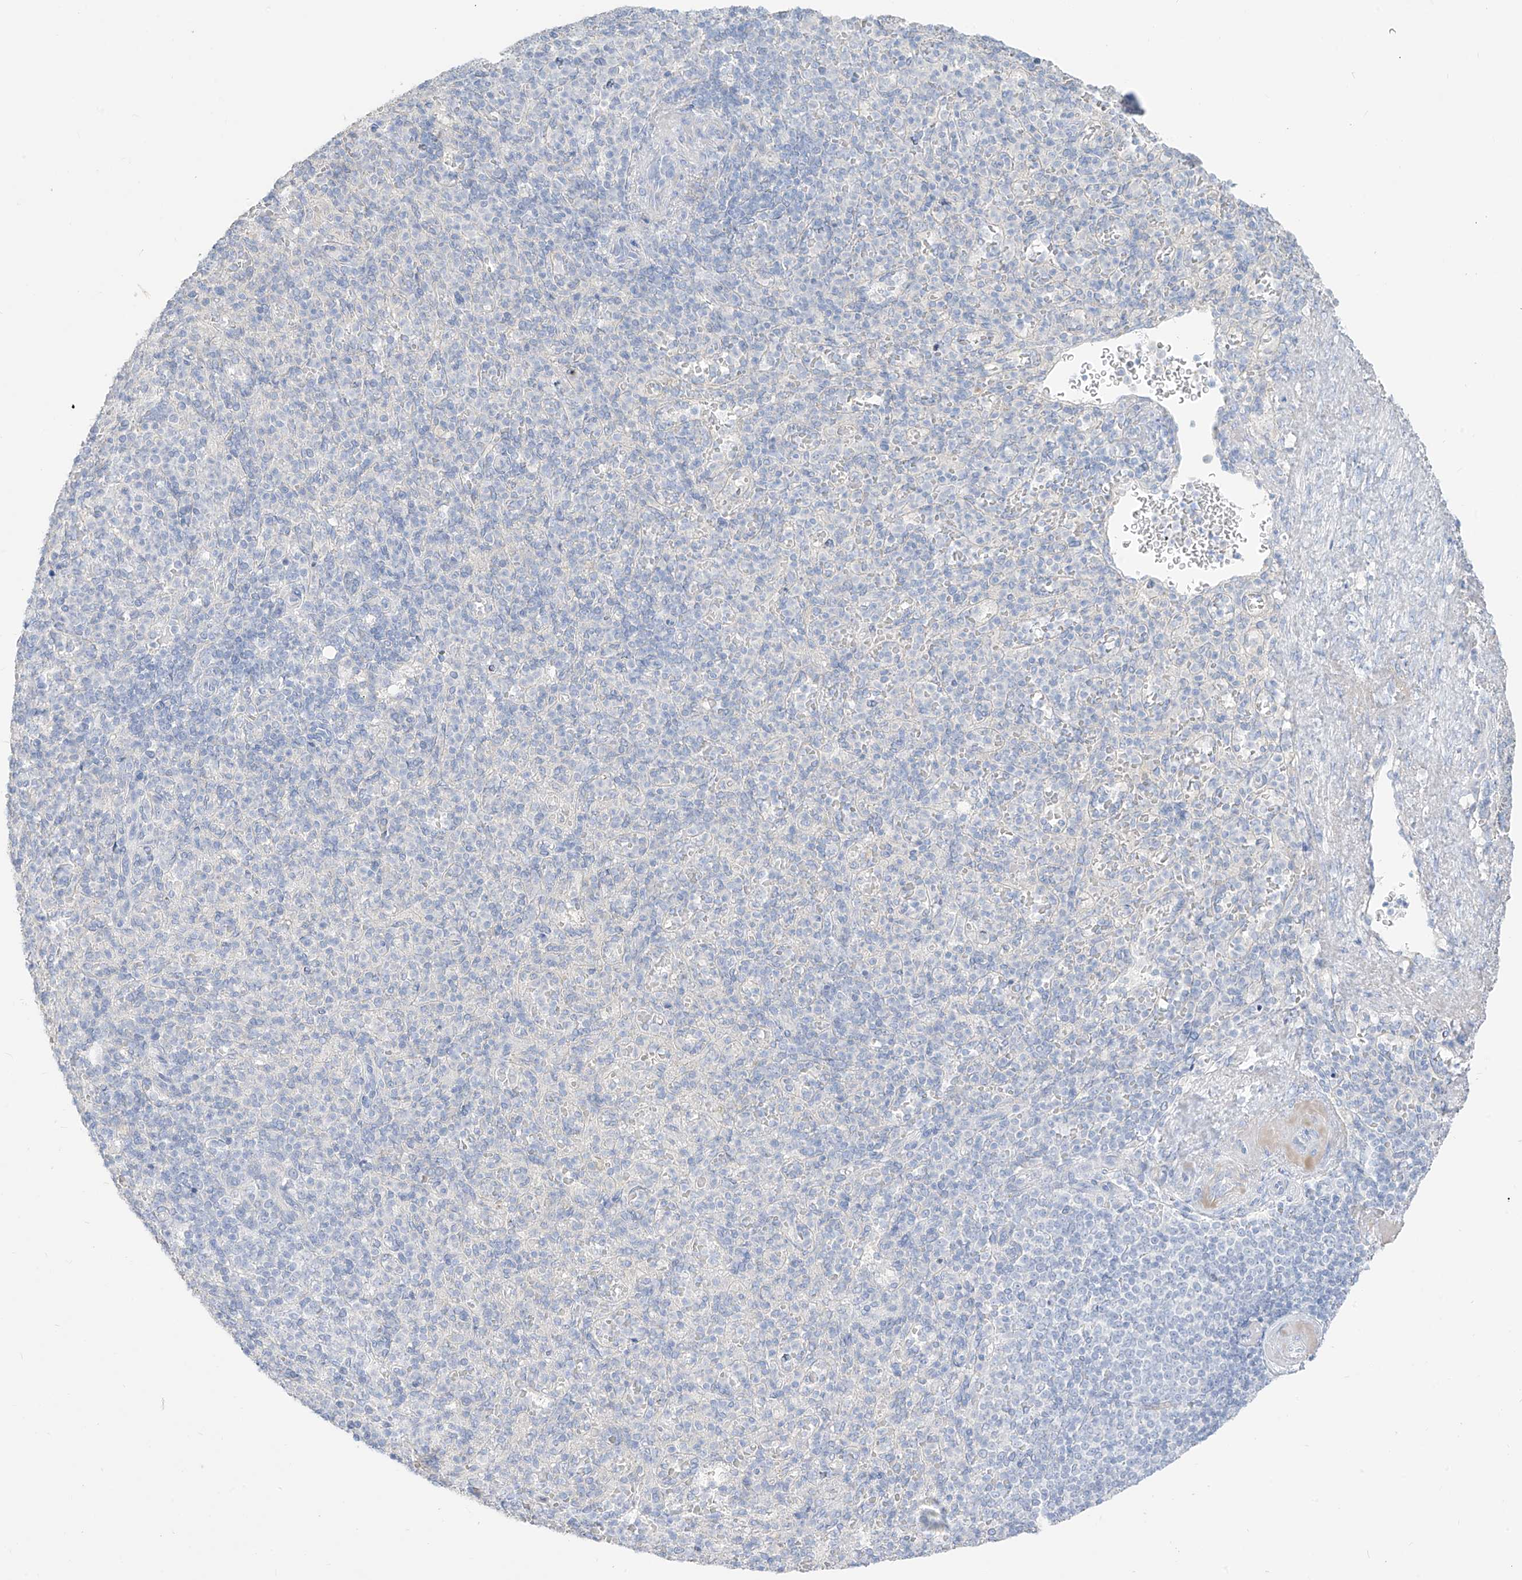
{"staining": {"intensity": "negative", "quantity": "none", "location": "none"}, "tissue": "spleen", "cell_type": "Cells in red pulp", "image_type": "normal", "snomed": [{"axis": "morphology", "description": "Normal tissue, NOS"}, {"axis": "topography", "description": "Spleen"}], "caption": "This is an immunohistochemistry micrograph of unremarkable human spleen. There is no positivity in cells in red pulp.", "gene": "ARHGEF40", "patient": {"sex": "female", "age": 74}}